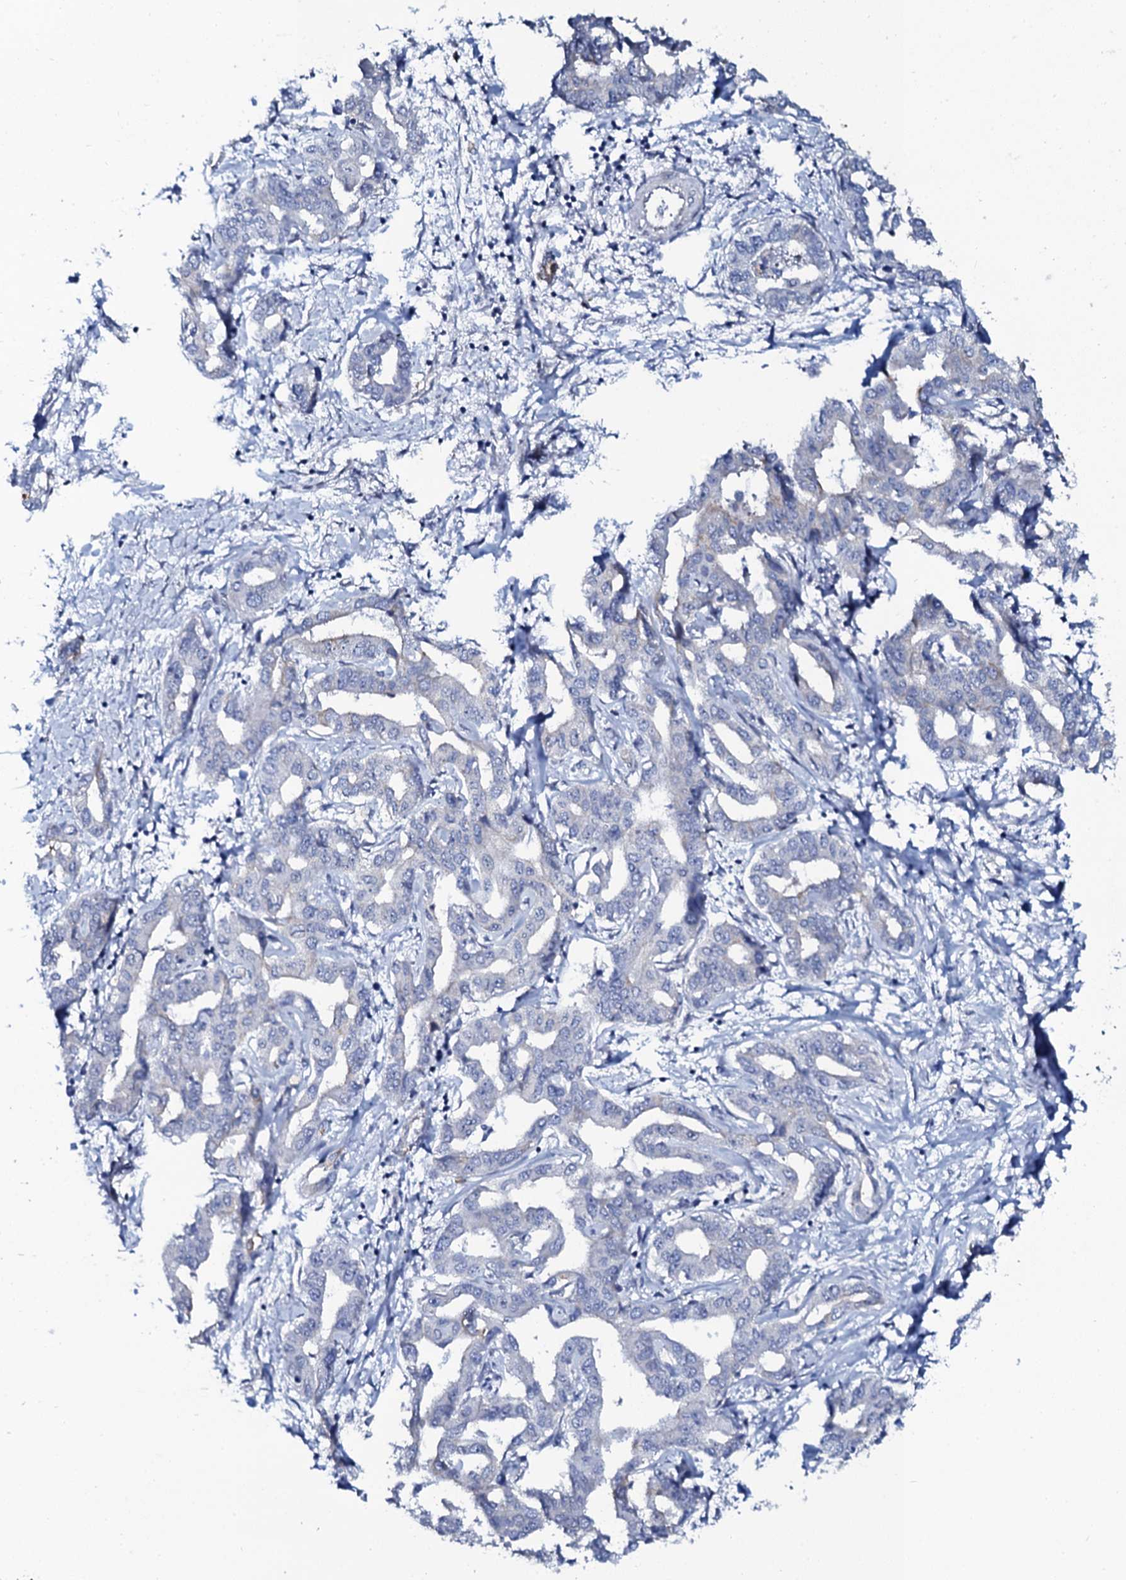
{"staining": {"intensity": "negative", "quantity": "none", "location": "none"}, "tissue": "liver cancer", "cell_type": "Tumor cells", "image_type": "cancer", "snomed": [{"axis": "morphology", "description": "Cholangiocarcinoma"}, {"axis": "topography", "description": "Liver"}], "caption": "Immunohistochemistry (IHC) histopathology image of human liver cancer (cholangiocarcinoma) stained for a protein (brown), which demonstrates no expression in tumor cells. (Immunohistochemistry, brightfield microscopy, high magnification).", "gene": "C10orf88", "patient": {"sex": "male", "age": 59}}